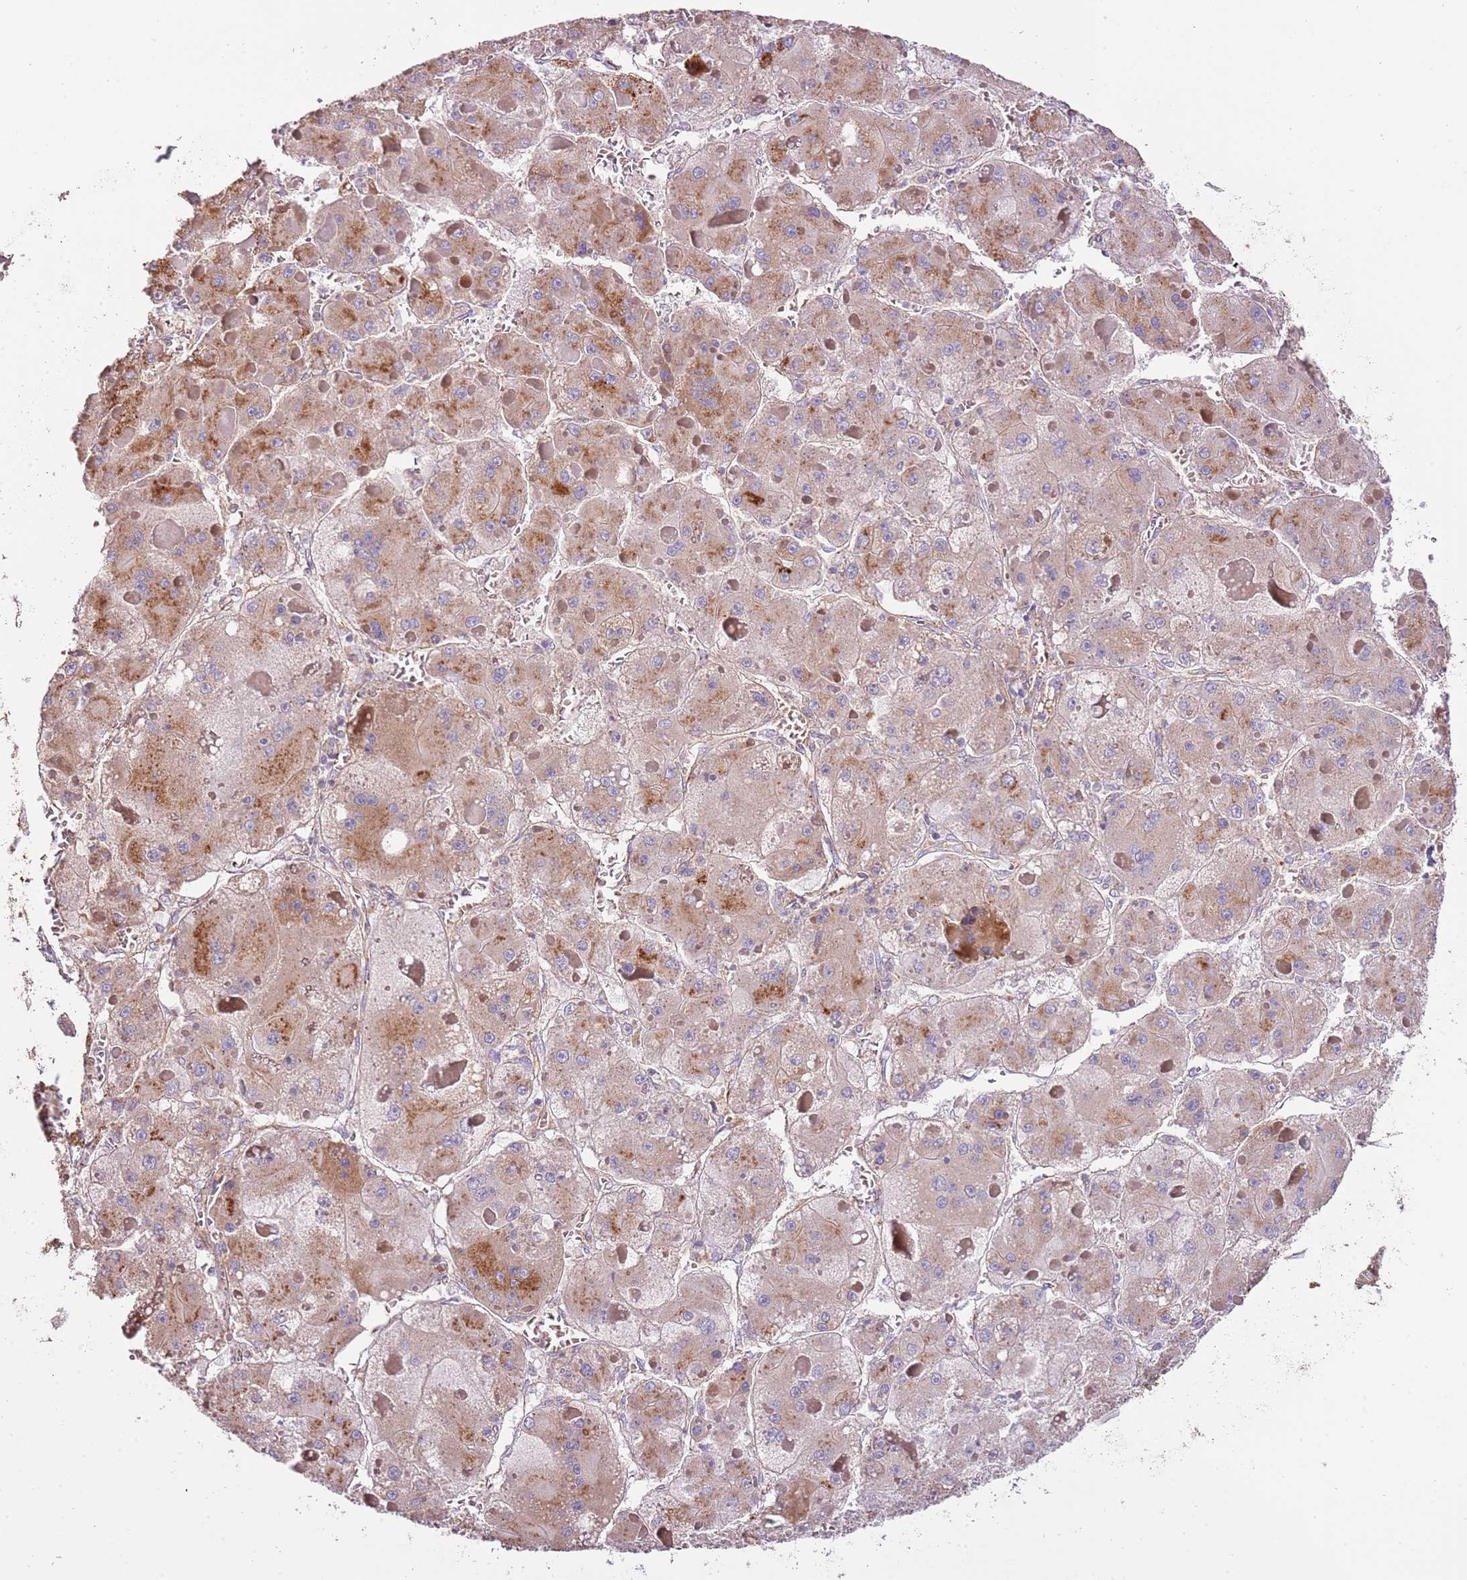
{"staining": {"intensity": "weak", "quantity": ">75%", "location": "cytoplasmic/membranous"}, "tissue": "liver cancer", "cell_type": "Tumor cells", "image_type": "cancer", "snomed": [{"axis": "morphology", "description": "Carcinoma, Hepatocellular, NOS"}, {"axis": "topography", "description": "Liver"}], "caption": "Tumor cells exhibit weak cytoplasmic/membranous positivity in about >75% of cells in liver cancer.", "gene": "DOCK6", "patient": {"sex": "female", "age": 73}}